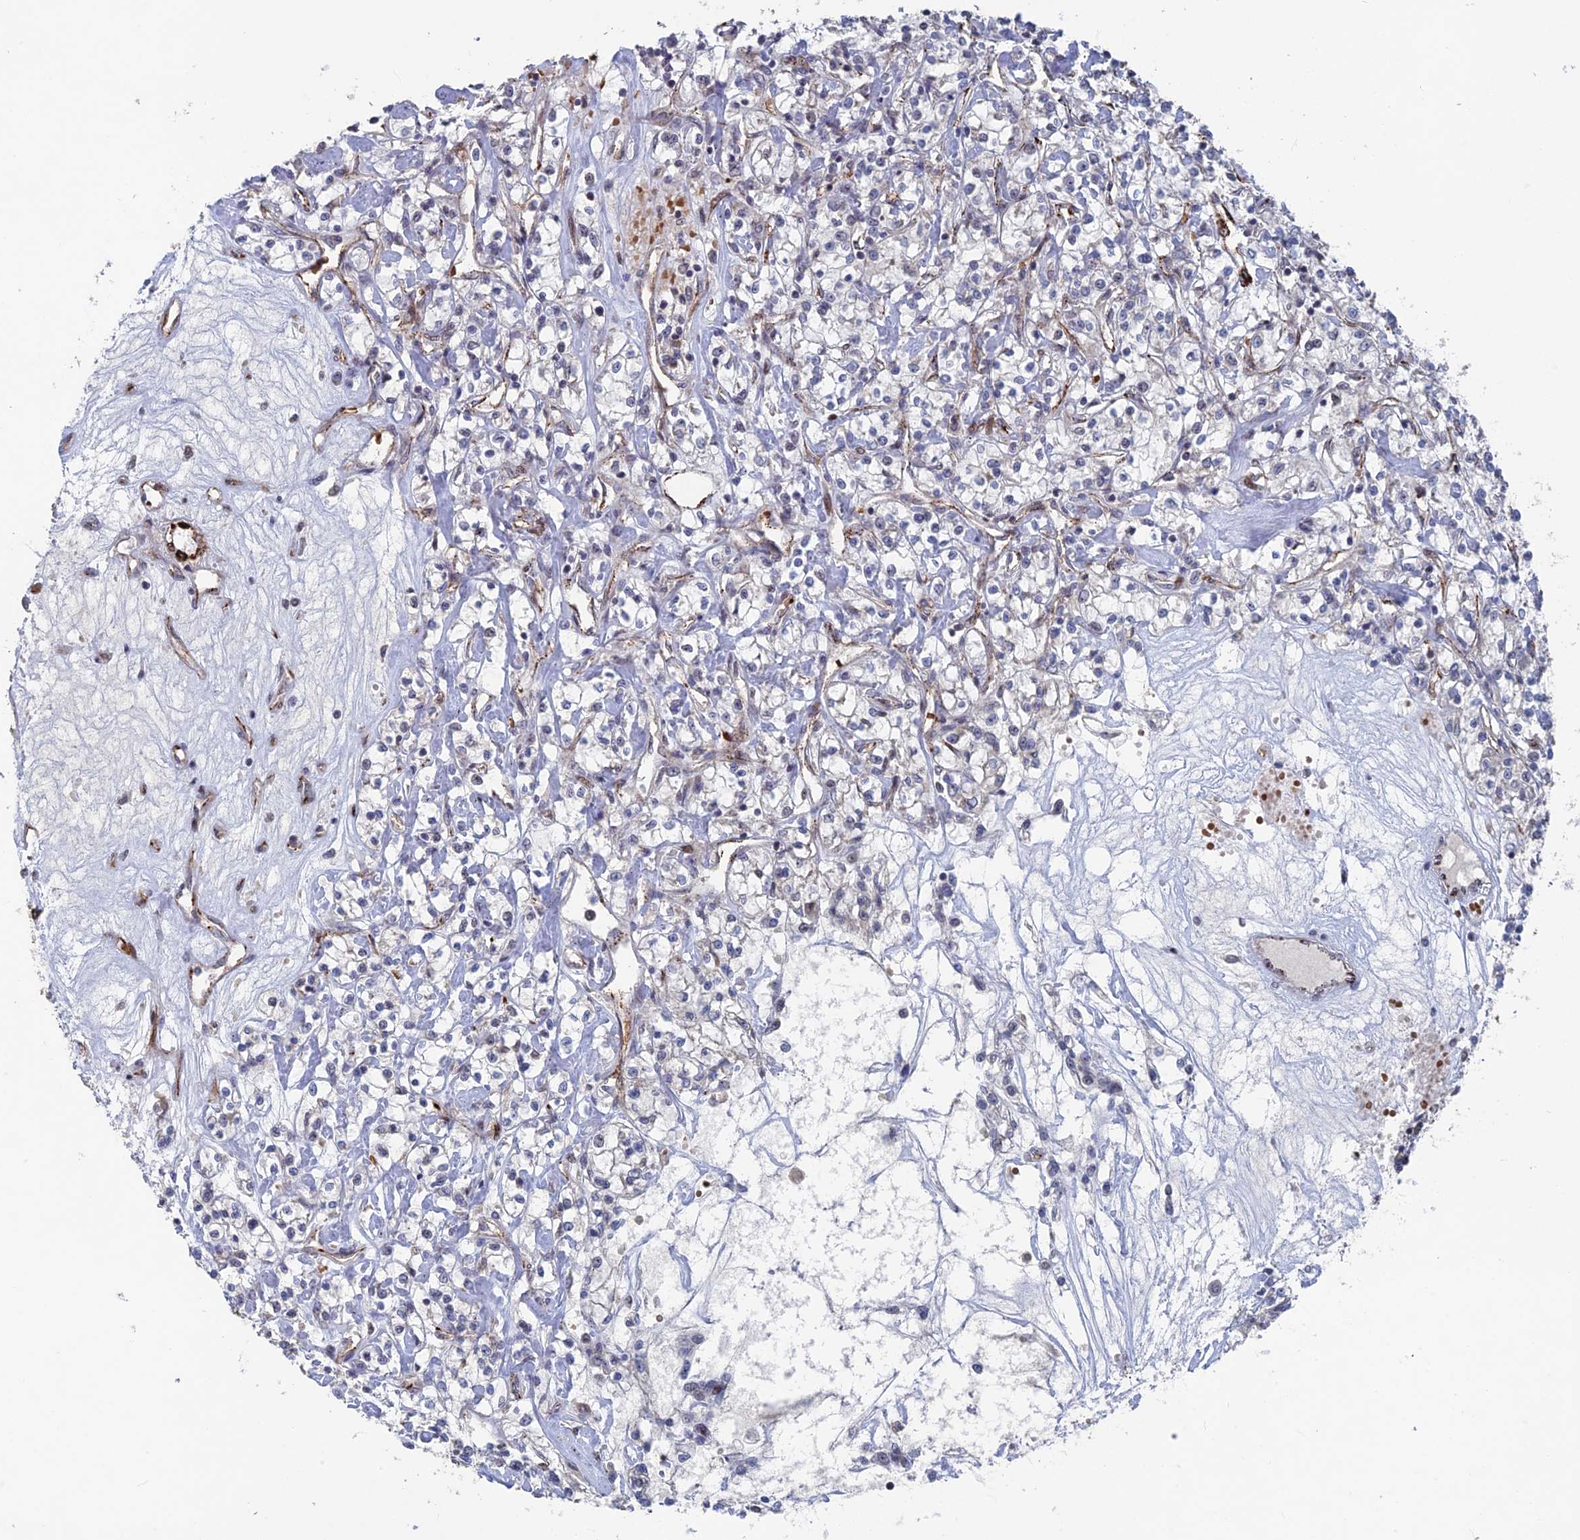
{"staining": {"intensity": "negative", "quantity": "none", "location": "none"}, "tissue": "renal cancer", "cell_type": "Tumor cells", "image_type": "cancer", "snomed": [{"axis": "morphology", "description": "Adenocarcinoma, NOS"}, {"axis": "topography", "description": "Kidney"}], "caption": "This is a micrograph of IHC staining of adenocarcinoma (renal), which shows no expression in tumor cells.", "gene": "SH3D21", "patient": {"sex": "female", "age": 59}}